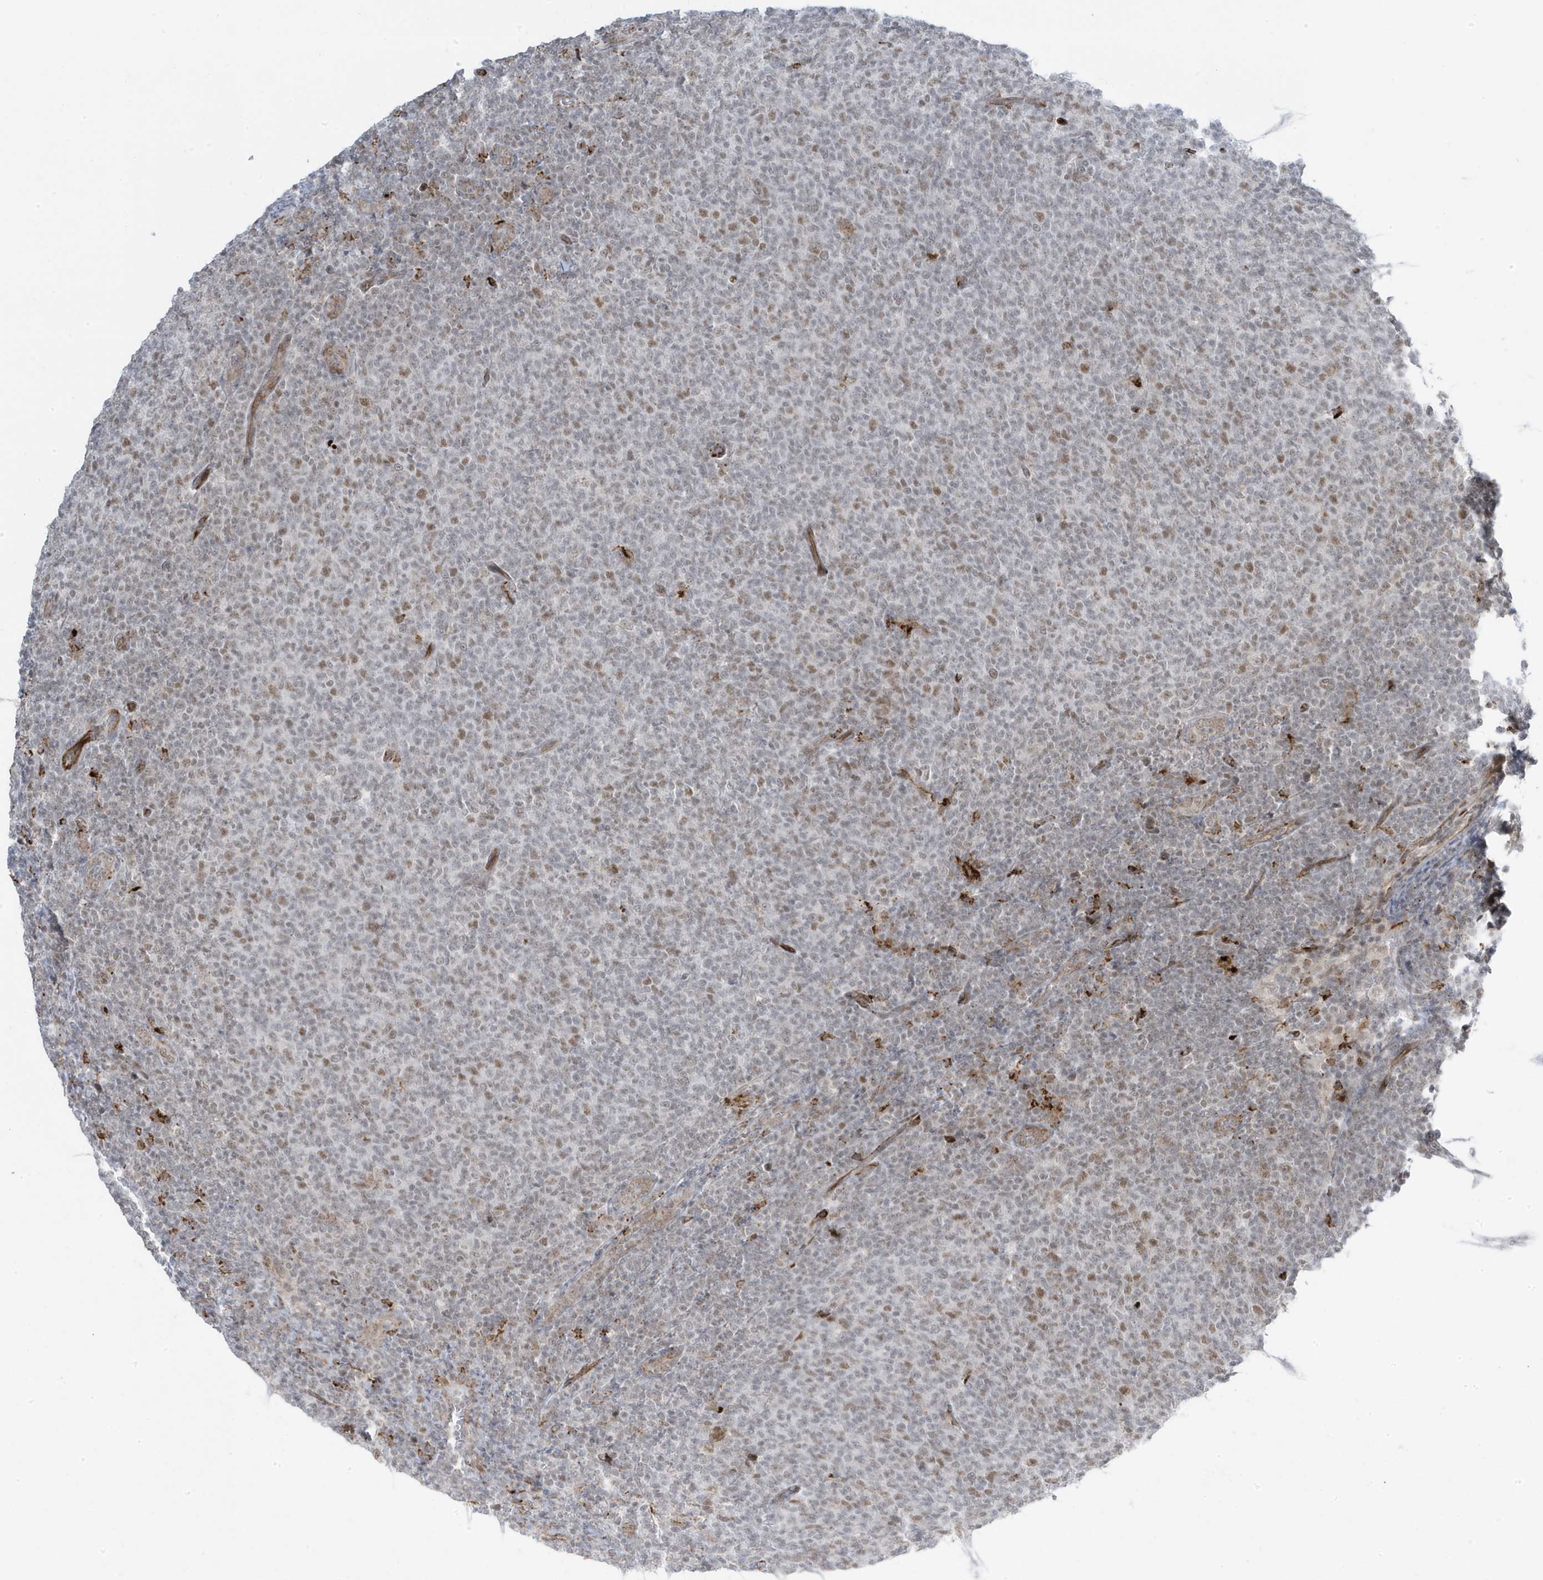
{"staining": {"intensity": "weak", "quantity": "25%-75%", "location": "nuclear"}, "tissue": "lymphoma", "cell_type": "Tumor cells", "image_type": "cancer", "snomed": [{"axis": "morphology", "description": "Malignant lymphoma, non-Hodgkin's type, Low grade"}, {"axis": "topography", "description": "Lymph node"}], "caption": "Immunohistochemical staining of human lymphoma exhibits low levels of weak nuclear protein staining in approximately 25%-75% of tumor cells. (brown staining indicates protein expression, while blue staining denotes nuclei).", "gene": "ADAMTSL3", "patient": {"sex": "male", "age": 66}}